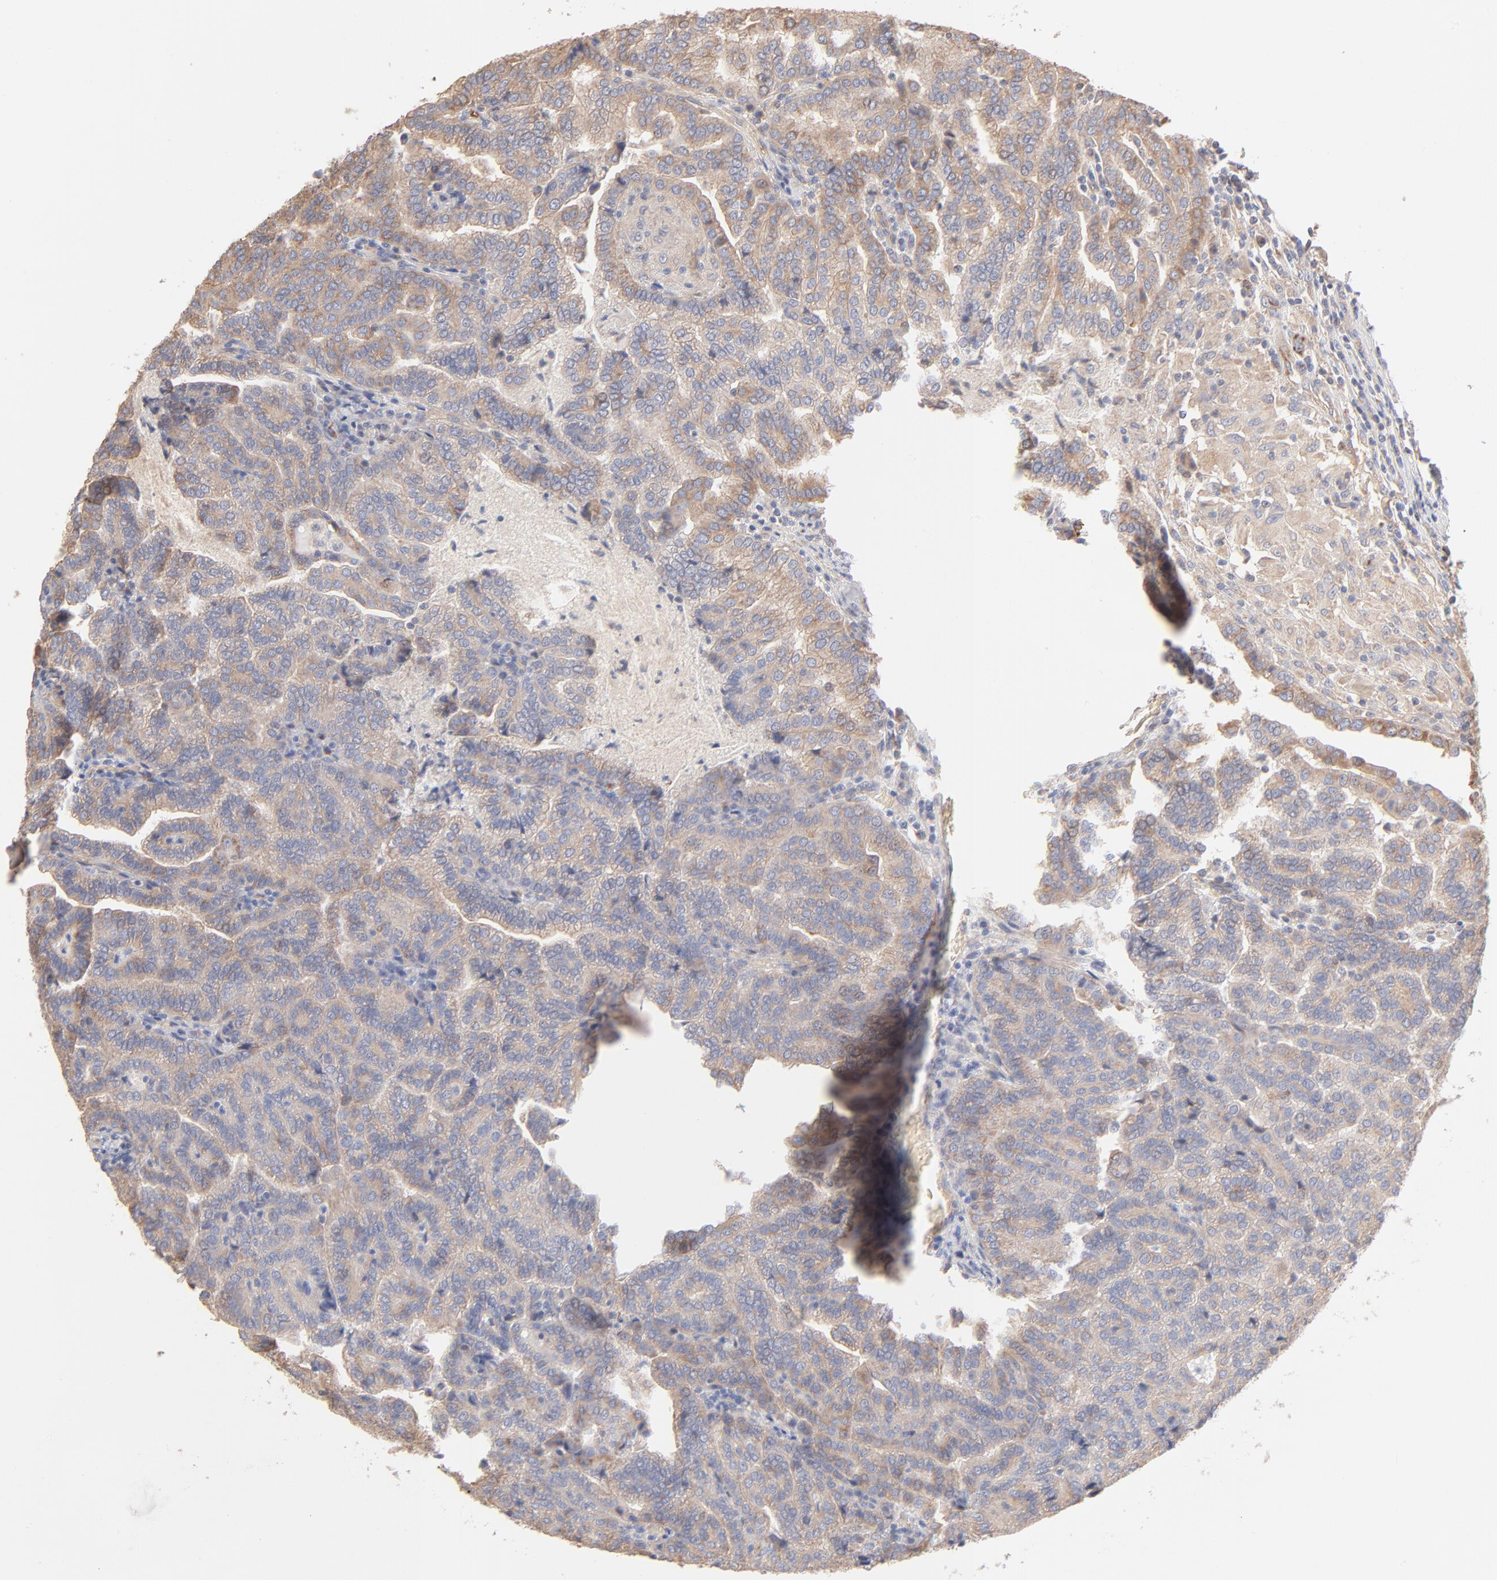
{"staining": {"intensity": "weak", "quantity": ">75%", "location": "cytoplasmic/membranous"}, "tissue": "renal cancer", "cell_type": "Tumor cells", "image_type": "cancer", "snomed": [{"axis": "morphology", "description": "Adenocarcinoma, NOS"}, {"axis": "topography", "description": "Kidney"}], "caption": "Immunohistochemistry (IHC) image of human adenocarcinoma (renal) stained for a protein (brown), which reveals low levels of weak cytoplasmic/membranous positivity in about >75% of tumor cells.", "gene": "SPTB", "patient": {"sex": "male", "age": 61}}